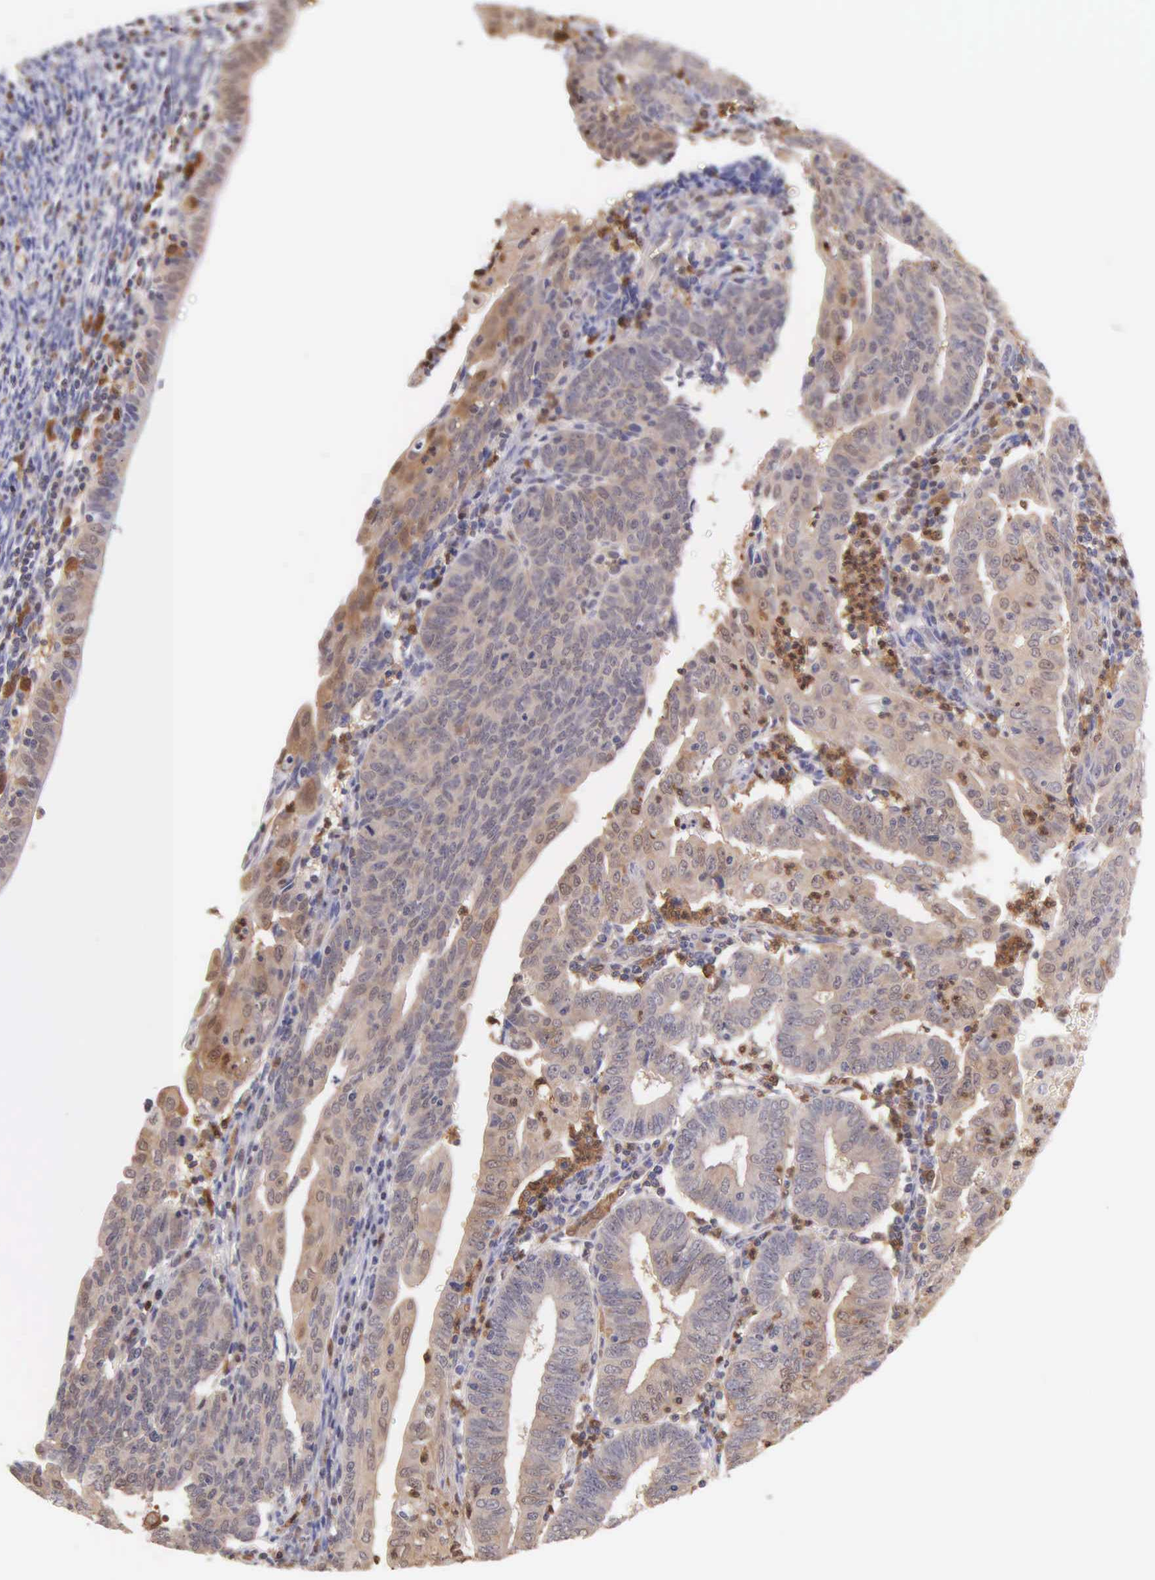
{"staining": {"intensity": "moderate", "quantity": ">75%", "location": "cytoplasmic/membranous"}, "tissue": "endometrial cancer", "cell_type": "Tumor cells", "image_type": "cancer", "snomed": [{"axis": "morphology", "description": "Adenocarcinoma, NOS"}, {"axis": "topography", "description": "Endometrium"}], "caption": "Endometrial adenocarcinoma stained with a brown dye shows moderate cytoplasmic/membranous positive staining in approximately >75% of tumor cells.", "gene": "BID", "patient": {"sex": "female", "age": 60}}